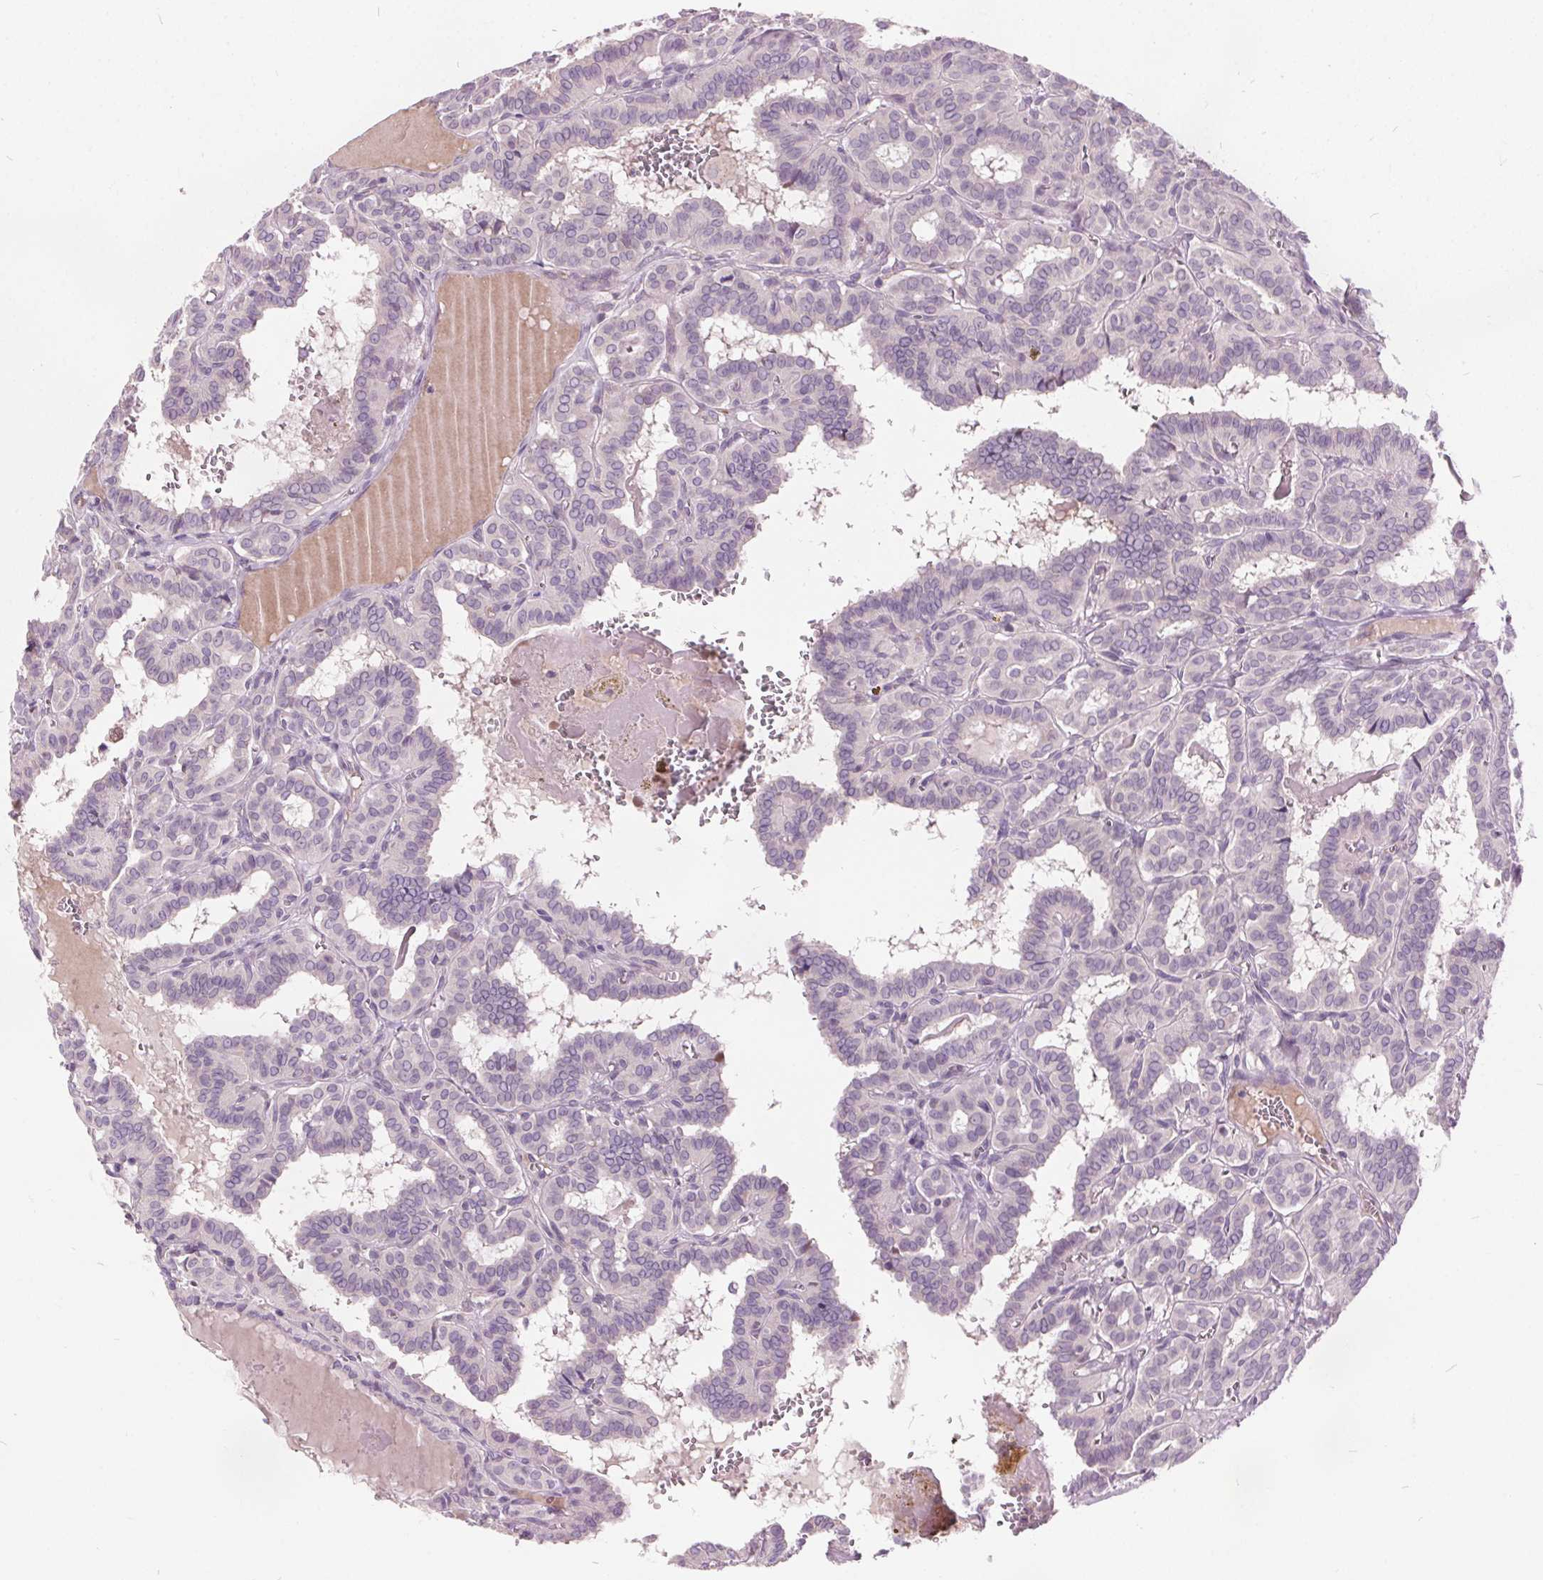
{"staining": {"intensity": "negative", "quantity": "none", "location": "none"}, "tissue": "thyroid cancer", "cell_type": "Tumor cells", "image_type": "cancer", "snomed": [{"axis": "morphology", "description": "Papillary adenocarcinoma, NOS"}, {"axis": "topography", "description": "Thyroid gland"}], "caption": "A micrograph of human papillary adenocarcinoma (thyroid) is negative for staining in tumor cells. (DAB (3,3'-diaminobenzidine) immunohistochemistry (IHC), high magnification).", "gene": "ACOX2", "patient": {"sex": "female", "age": 21}}